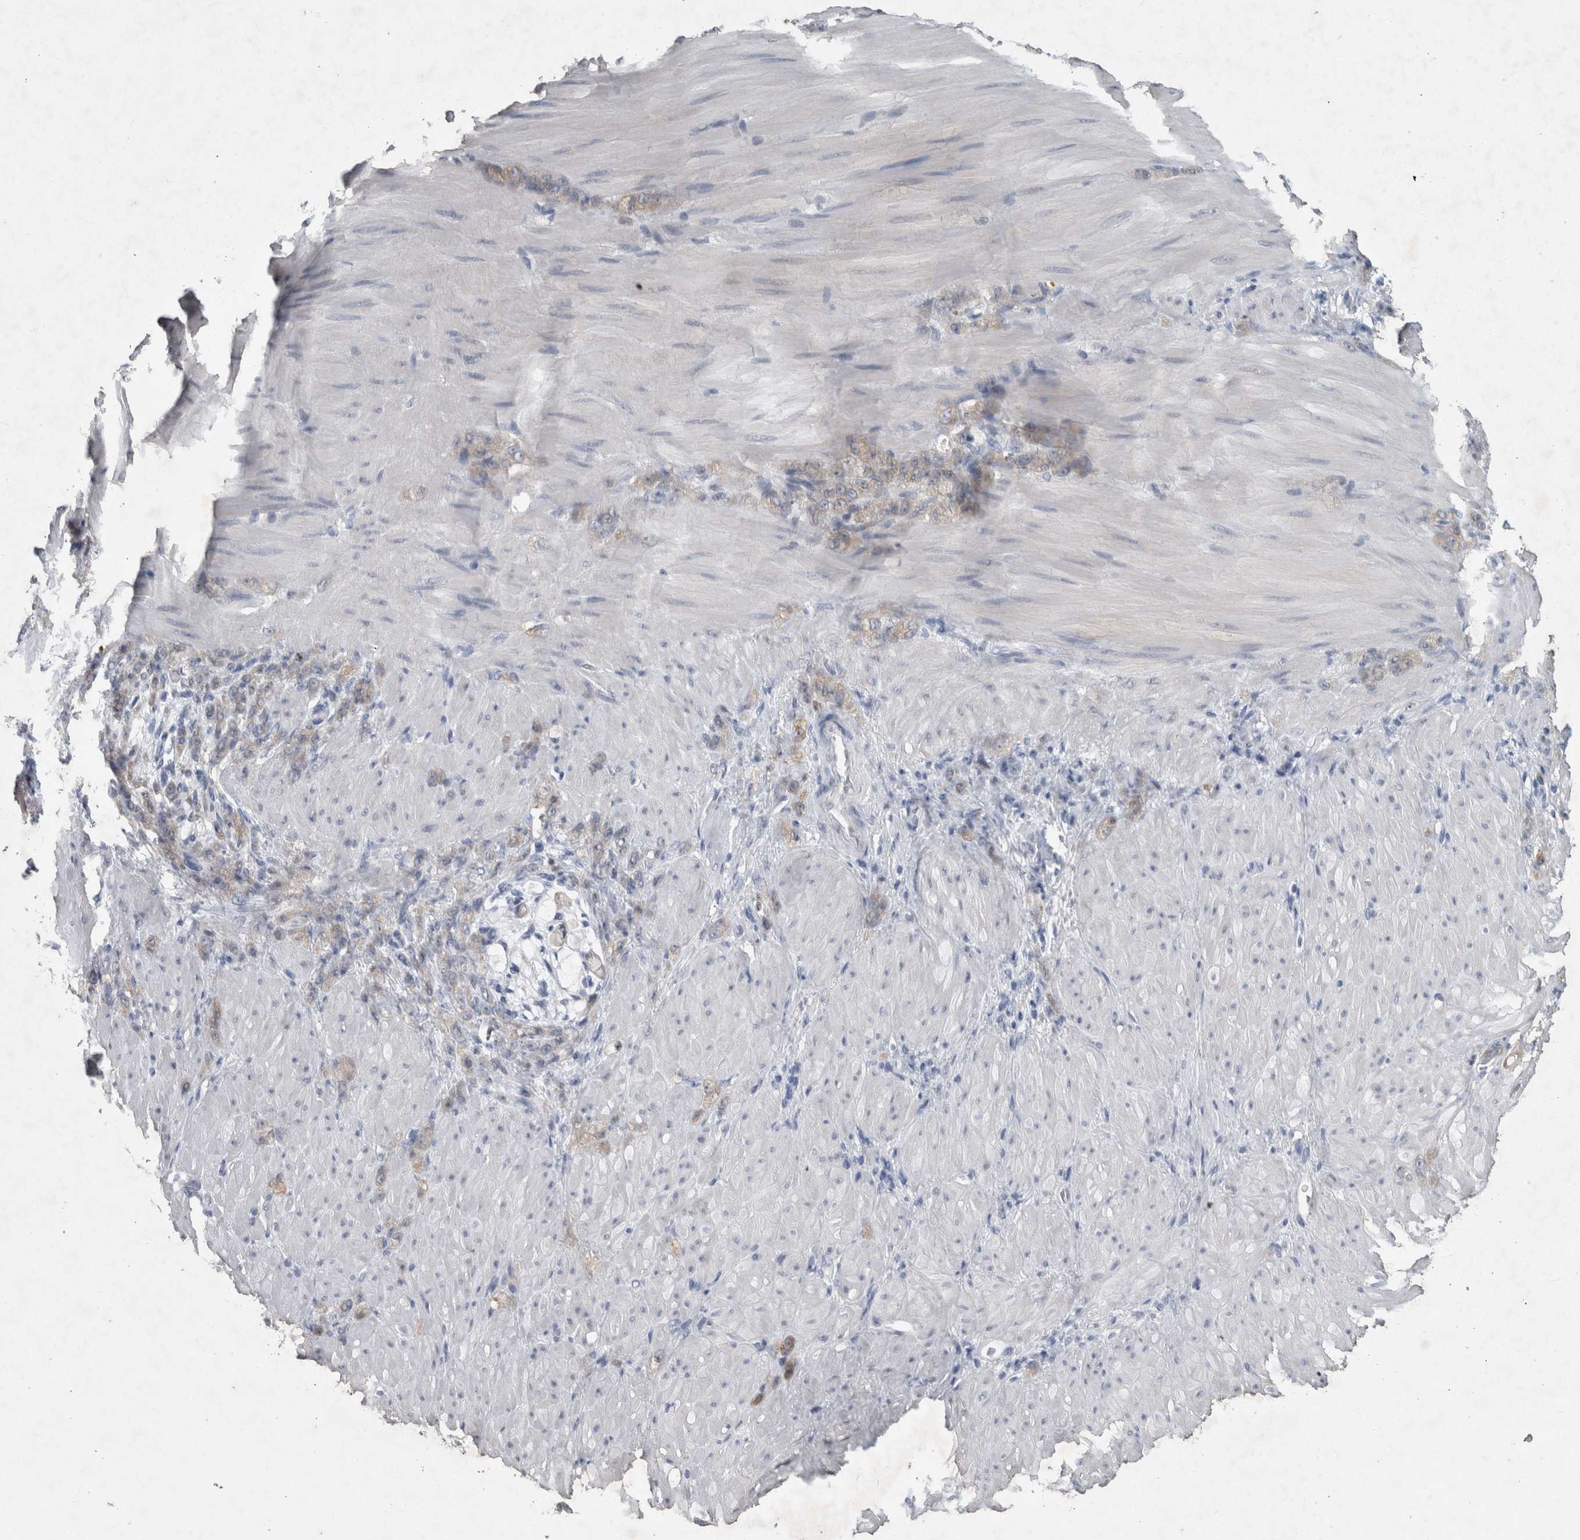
{"staining": {"intensity": "weak", "quantity": "<25%", "location": "cytoplasmic/membranous"}, "tissue": "stomach cancer", "cell_type": "Tumor cells", "image_type": "cancer", "snomed": [{"axis": "morphology", "description": "Normal tissue, NOS"}, {"axis": "morphology", "description": "Adenocarcinoma, NOS"}, {"axis": "topography", "description": "Stomach"}], "caption": "High magnification brightfield microscopy of stomach cancer stained with DAB (brown) and counterstained with hematoxylin (blue): tumor cells show no significant staining.", "gene": "FAM83H", "patient": {"sex": "male", "age": 82}}